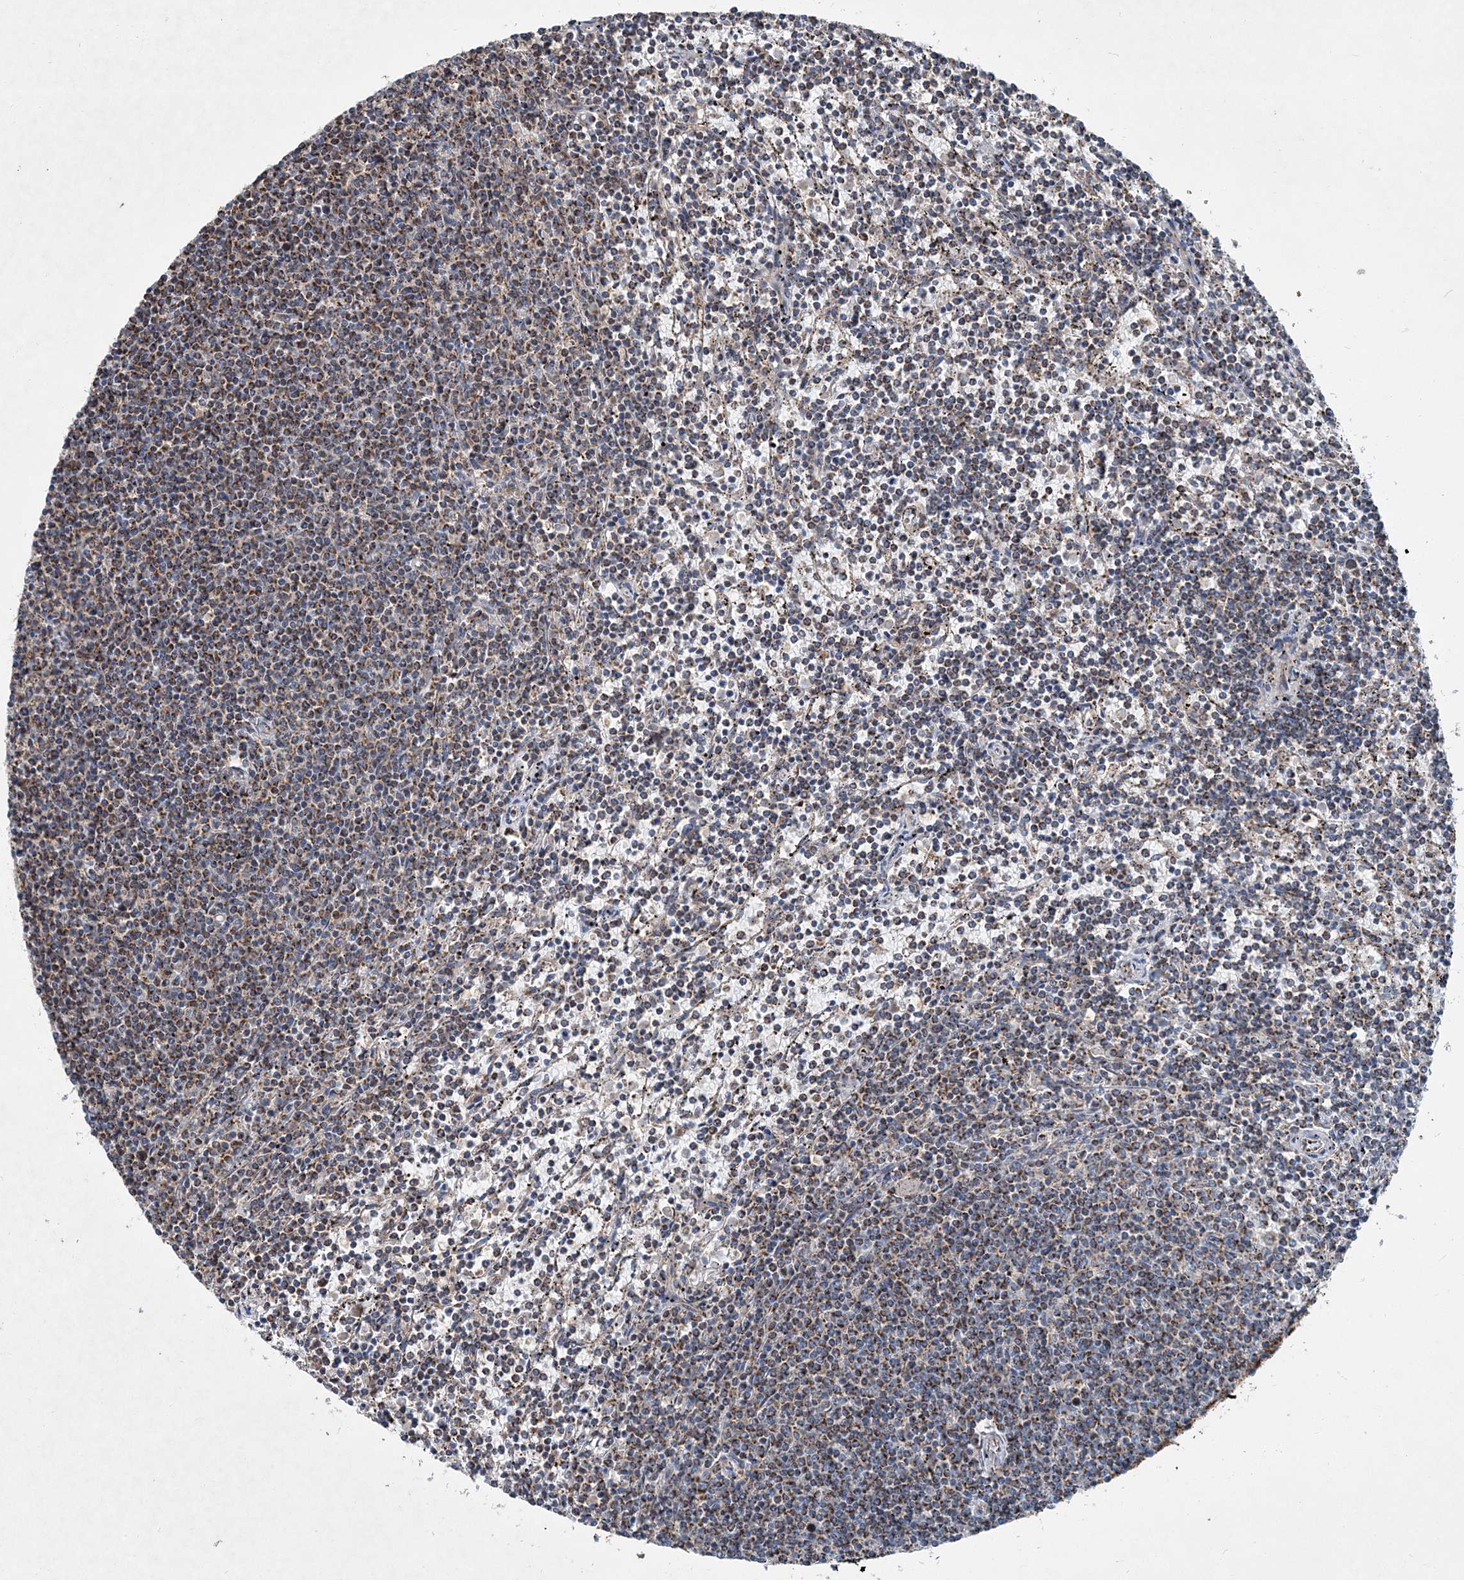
{"staining": {"intensity": "moderate", "quantity": "25%-75%", "location": "cytoplasmic/membranous"}, "tissue": "lymphoma", "cell_type": "Tumor cells", "image_type": "cancer", "snomed": [{"axis": "morphology", "description": "Malignant lymphoma, non-Hodgkin's type, Low grade"}, {"axis": "topography", "description": "Spleen"}], "caption": "Brown immunohistochemical staining in lymphoma shows moderate cytoplasmic/membranous positivity in approximately 25%-75% of tumor cells.", "gene": "SPAG16", "patient": {"sex": "female", "age": 50}}